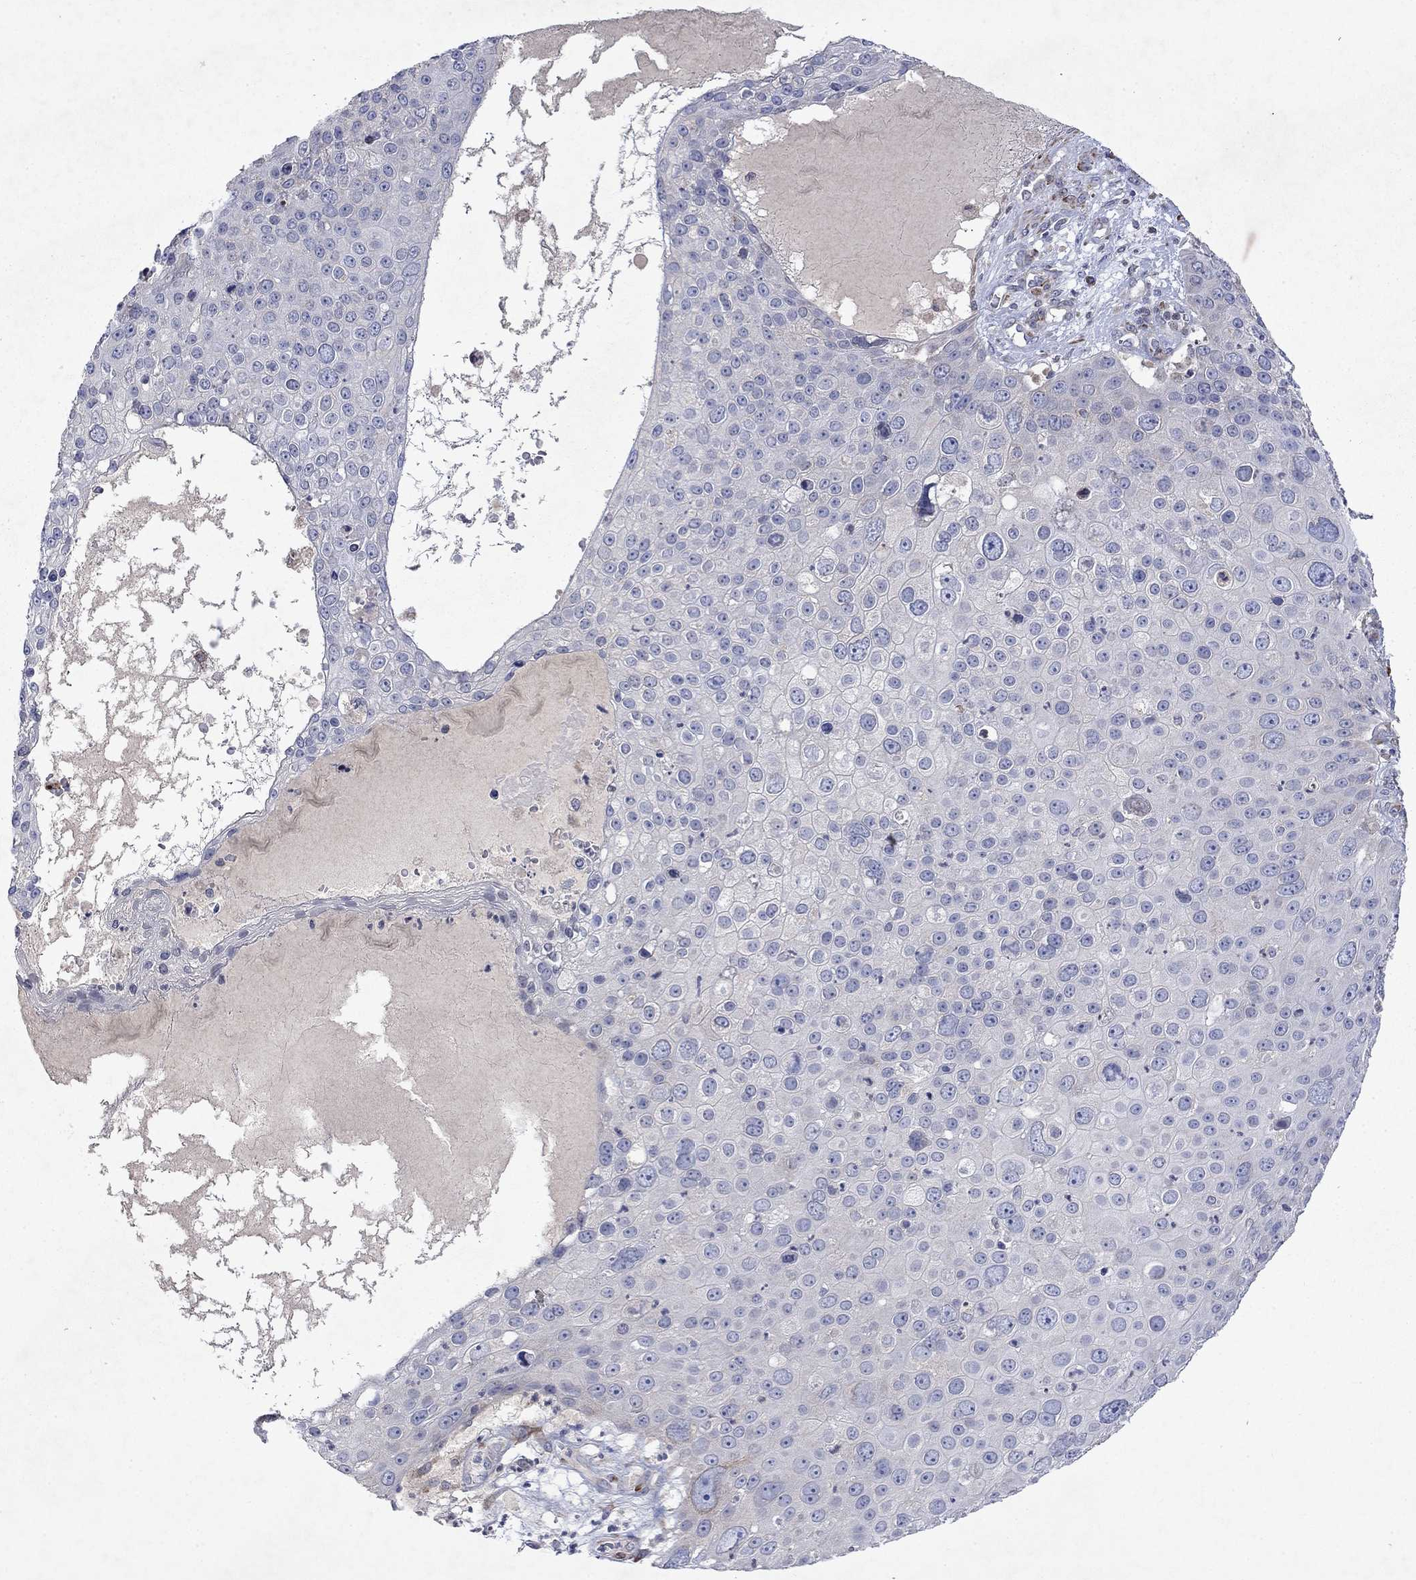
{"staining": {"intensity": "negative", "quantity": "none", "location": "none"}, "tissue": "skin cancer", "cell_type": "Tumor cells", "image_type": "cancer", "snomed": [{"axis": "morphology", "description": "Squamous cell carcinoma, NOS"}, {"axis": "topography", "description": "Skin"}], "caption": "A photomicrograph of skin cancer stained for a protein reveals no brown staining in tumor cells.", "gene": "TMEM97", "patient": {"sex": "male", "age": 71}}